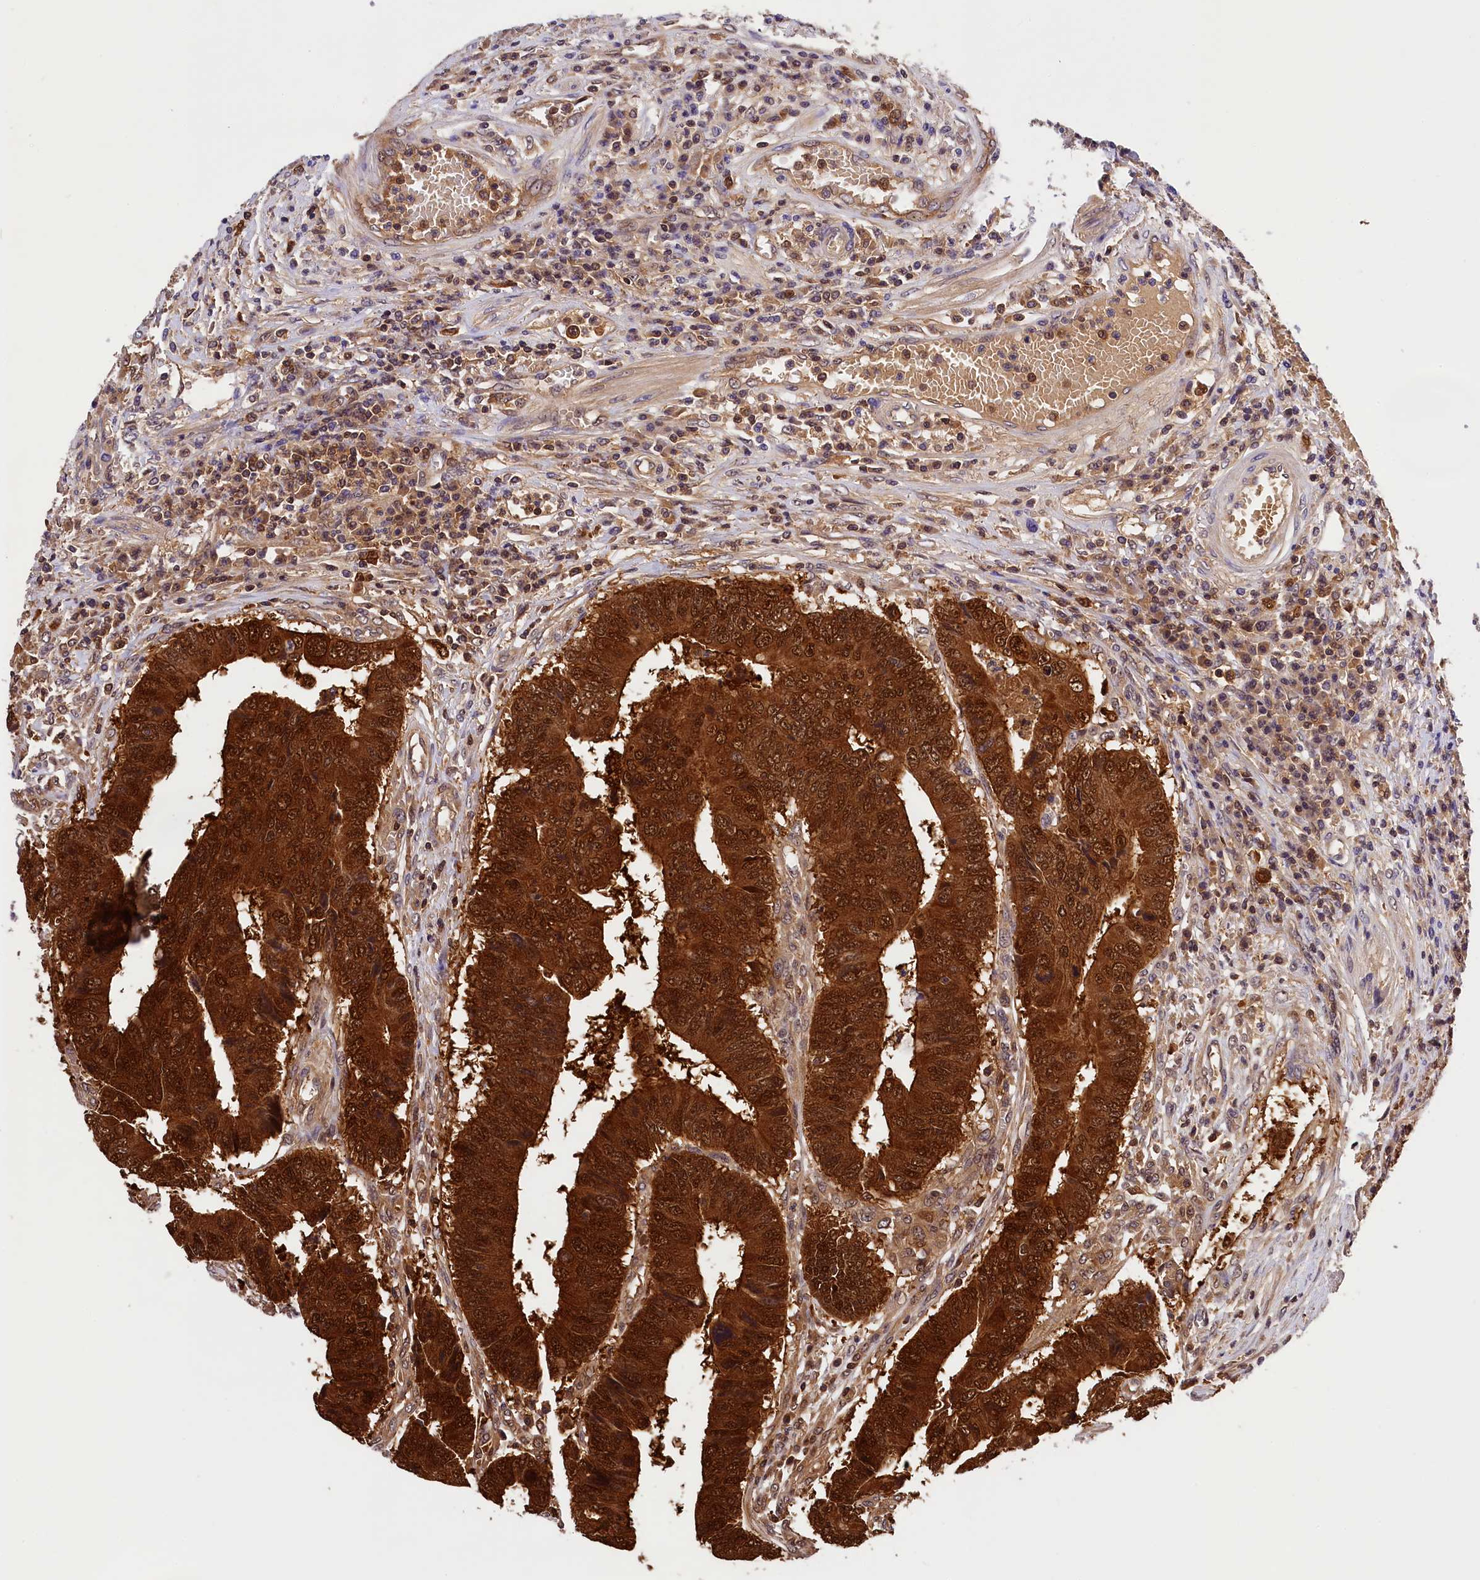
{"staining": {"intensity": "strong", "quantity": ">75%", "location": "cytoplasmic/membranous,nuclear"}, "tissue": "colorectal cancer", "cell_type": "Tumor cells", "image_type": "cancer", "snomed": [{"axis": "morphology", "description": "Adenocarcinoma, NOS"}, {"axis": "topography", "description": "Rectum"}], "caption": "A high amount of strong cytoplasmic/membranous and nuclear positivity is seen in about >75% of tumor cells in colorectal cancer (adenocarcinoma) tissue.", "gene": "EIF6", "patient": {"sex": "male", "age": 84}}